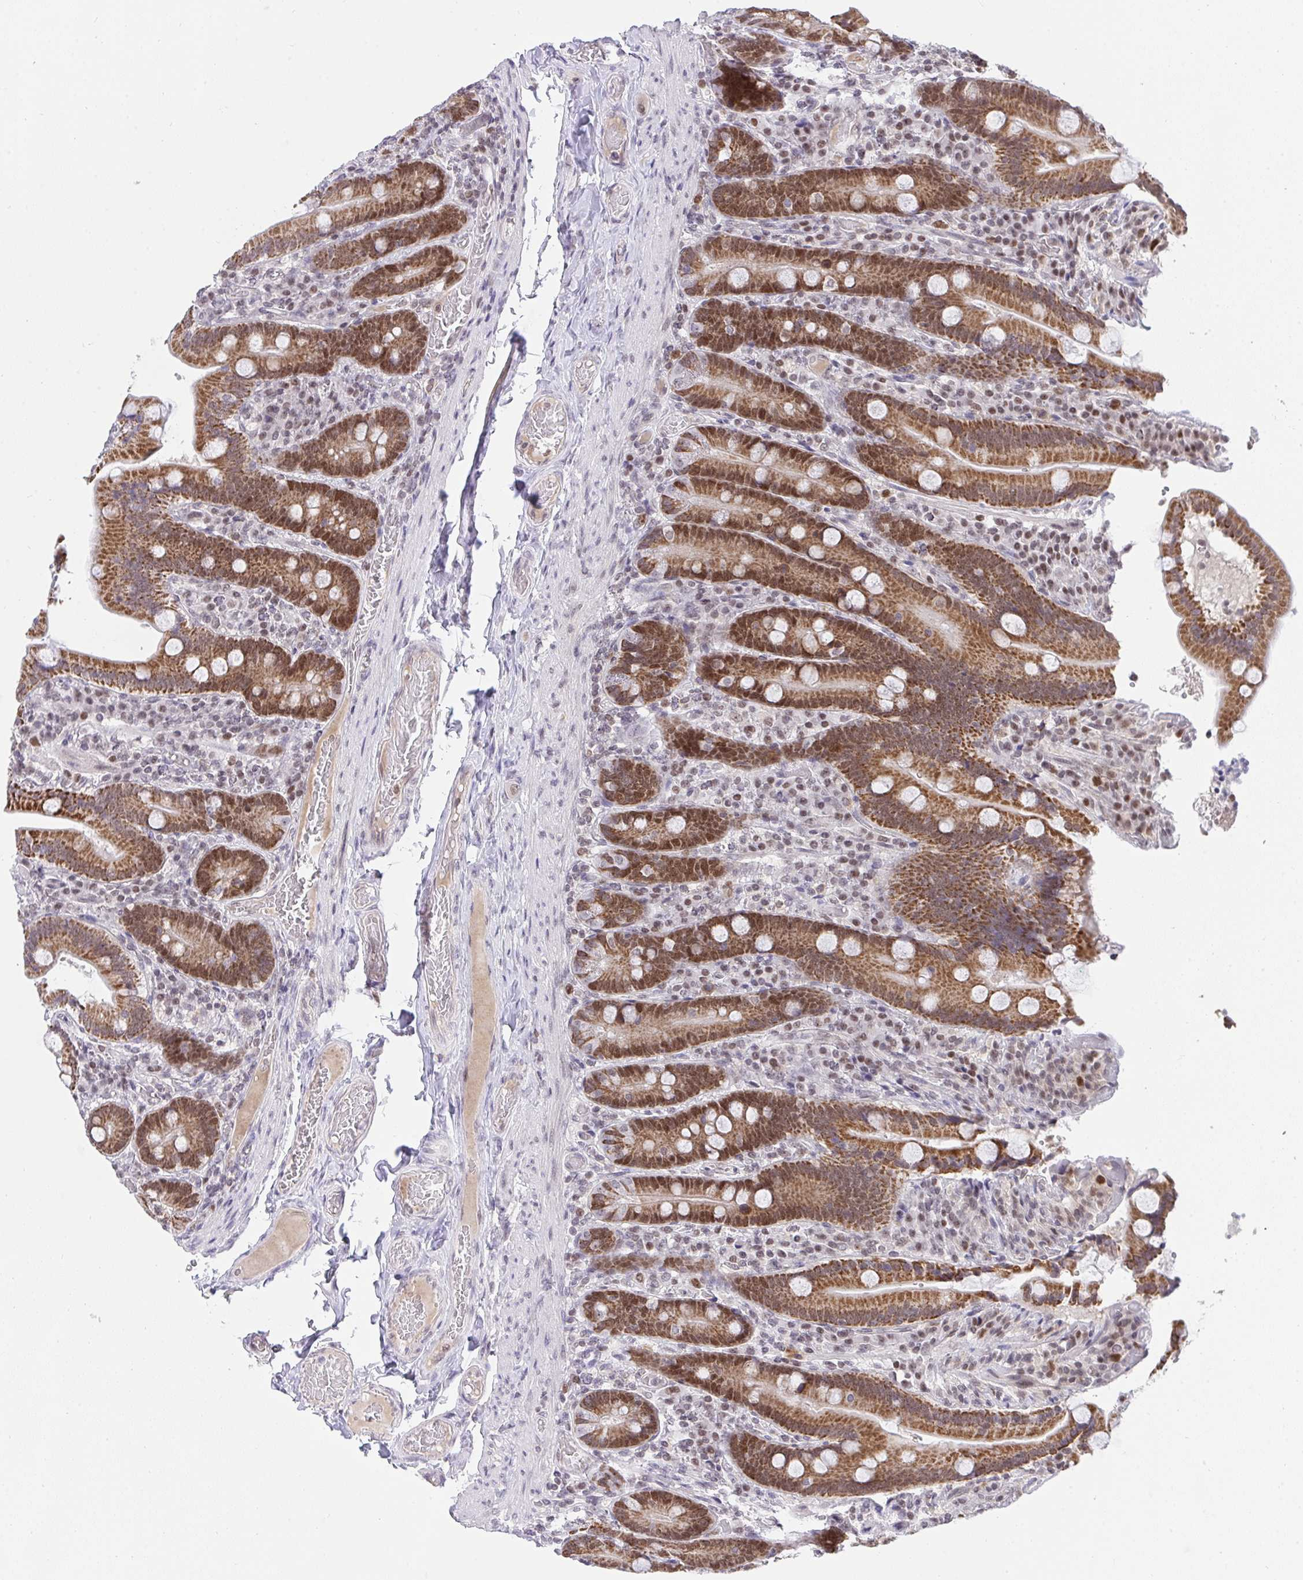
{"staining": {"intensity": "moderate", "quantity": ">75%", "location": "cytoplasmic/membranous,nuclear"}, "tissue": "duodenum", "cell_type": "Glandular cells", "image_type": "normal", "snomed": [{"axis": "morphology", "description": "Normal tissue, NOS"}, {"axis": "topography", "description": "Duodenum"}], "caption": "The image demonstrates immunohistochemical staining of normal duodenum. There is moderate cytoplasmic/membranous,nuclear expression is appreciated in approximately >75% of glandular cells. Nuclei are stained in blue.", "gene": "RFC4", "patient": {"sex": "female", "age": 62}}